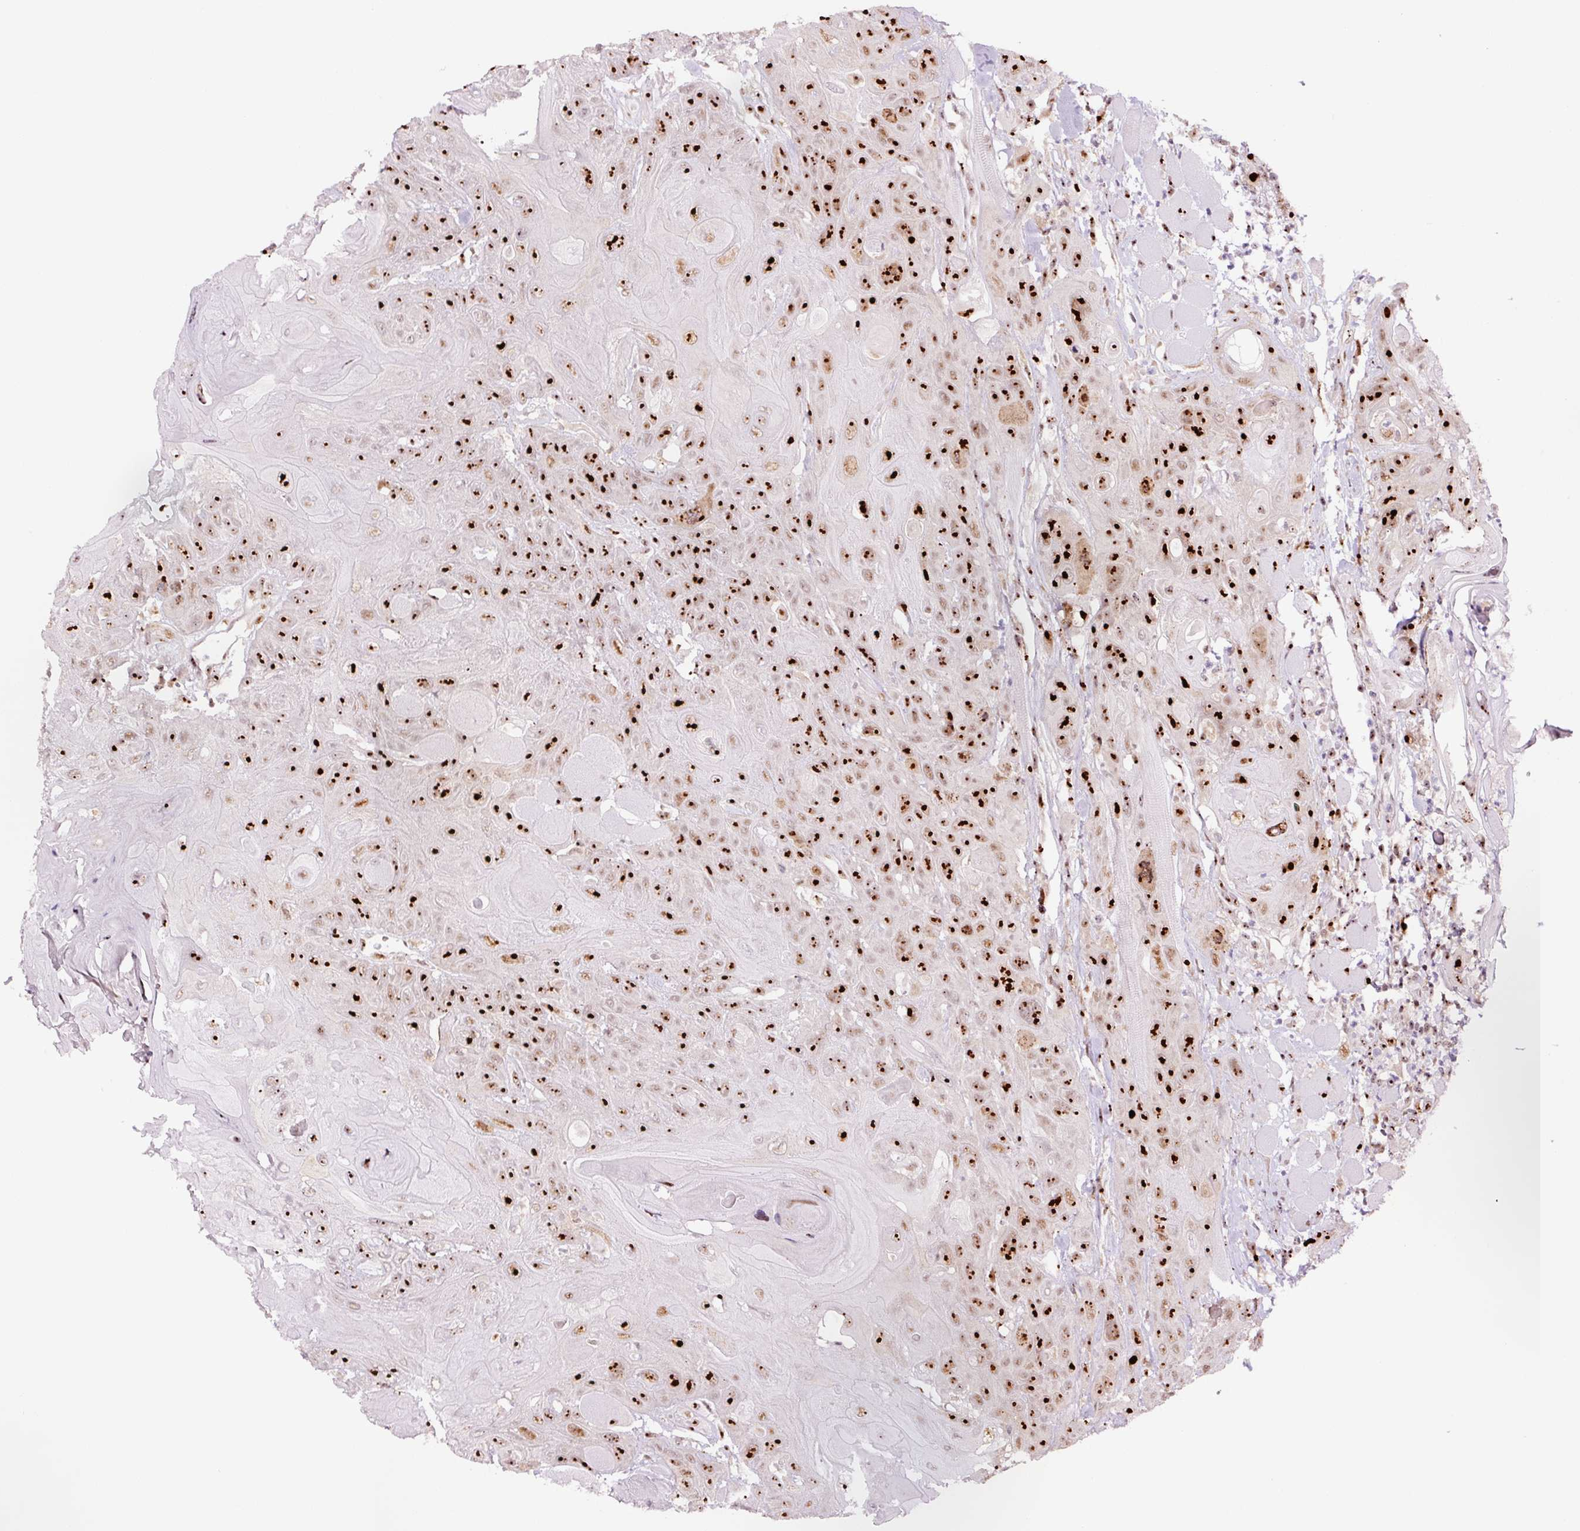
{"staining": {"intensity": "strong", "quantity": ">75%", "location": "nuclear"}, "tissue": "head and neck cancer", "cell_type": "Tumor cells", "image_type": "cancer", "snomed": [{"axis": "morphology", "description": "Squamous cell carcinoma, NOS"}, {"axis": "topography", "description": "Head-Neck"}], "caption": "A brown stain labels strong nuclear staining of a protein in head and neck cancer tumor cells.", "gene": "GNL3", "patient": {"sex": "female", "age": 59}}